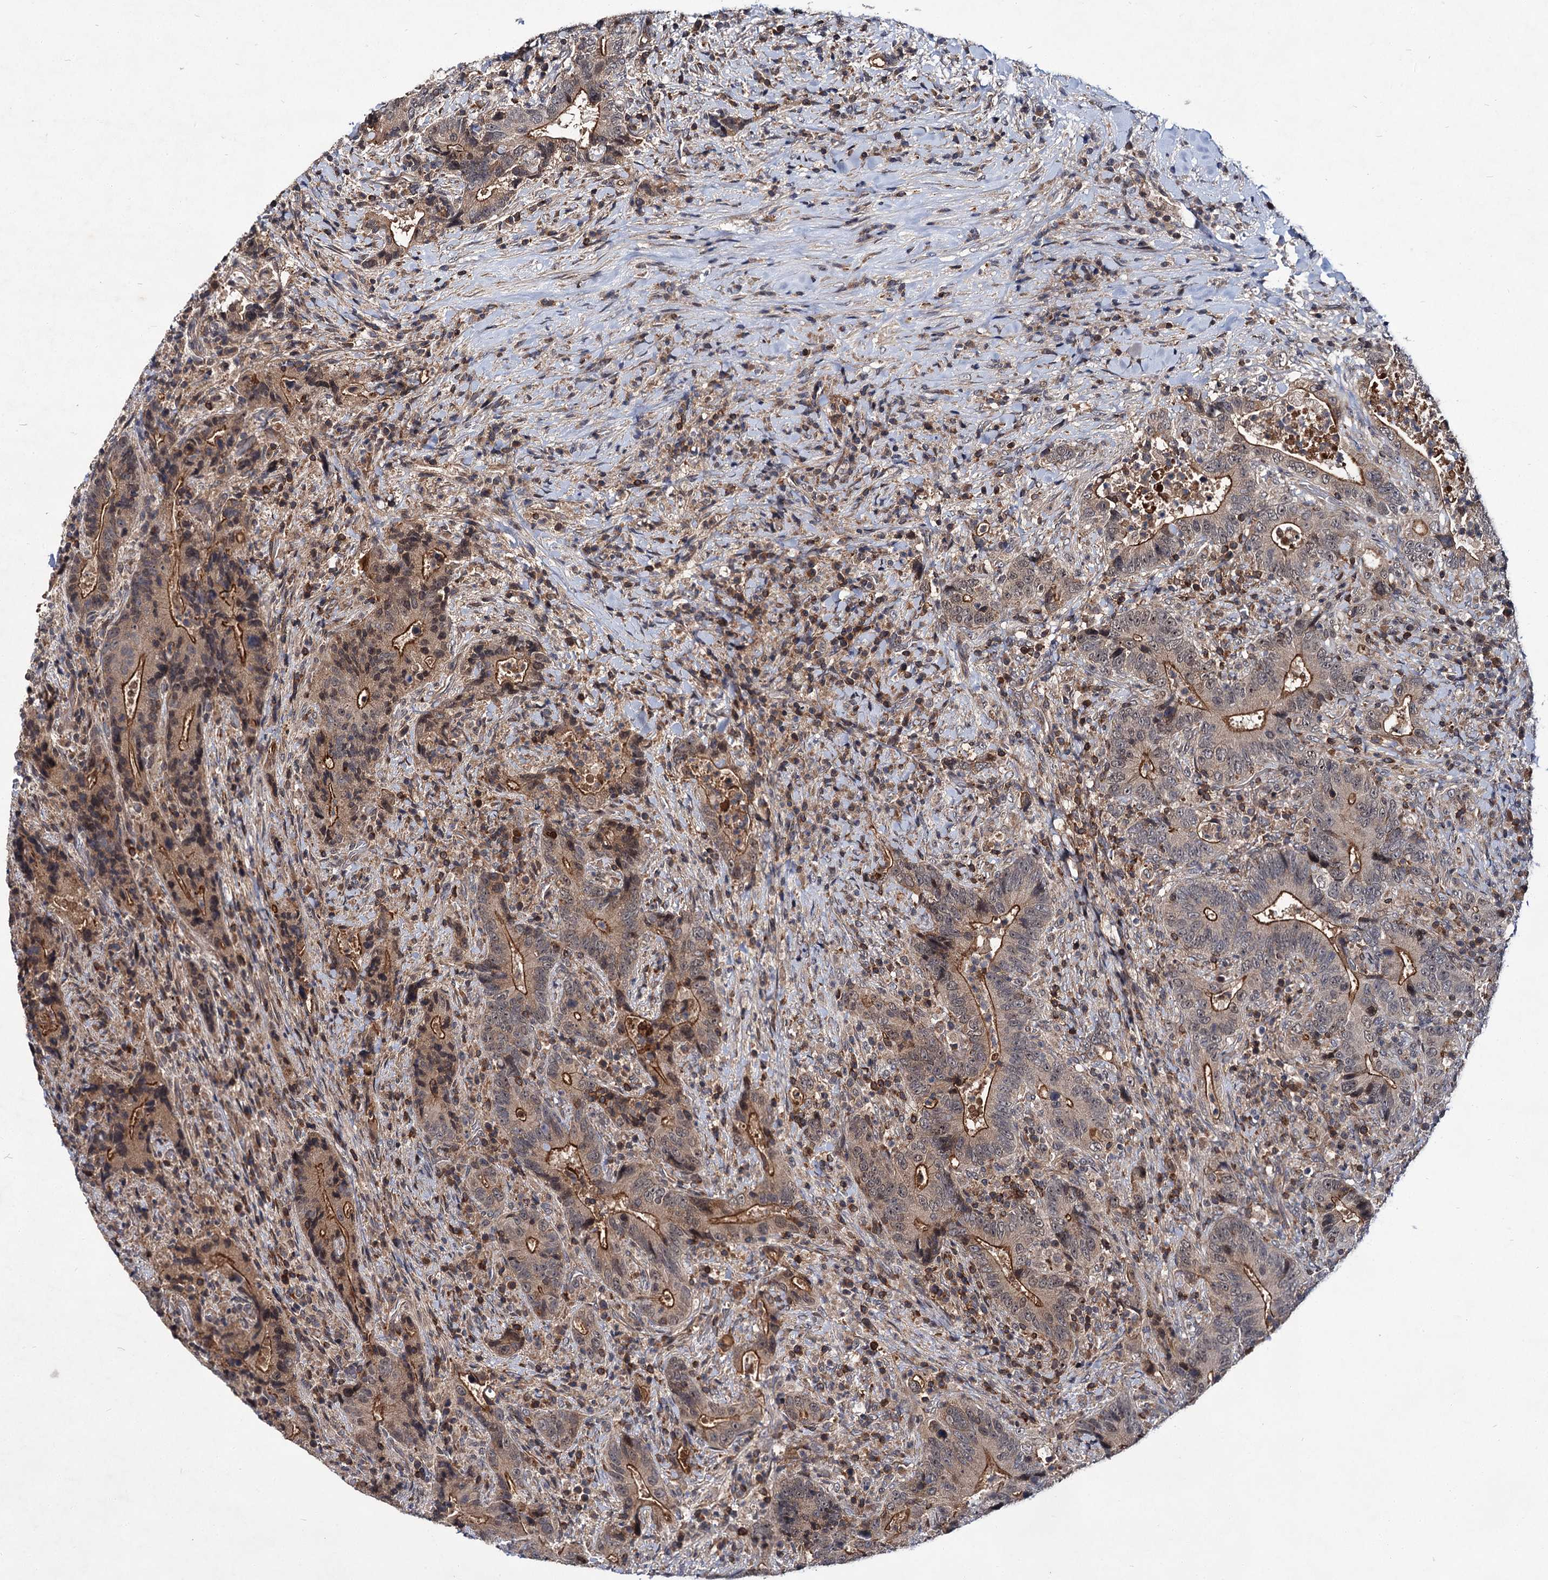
{"staining": {"intensity": "moderate", "quantity": "25%-75%", "location": "cytoplasmic/membranous,nuclear"}, "tissue": "colorectal cancer", "cell_type": "Tumor cells", "image_type": "cancer", "snomed": [{"axis": "morphology", "description": "Adenocarcinoma, NOS"}, {"axis": "topography", "description": "Colon"}], "caption": "Immunohistochemical staining of colorectal cancer (adenocarcinoma) displays moderate cytoplasmic/membranous and nuclear protein positivity in approximately 25%-75% of tumor cells.", "gene": "ABLIM1", "patient": {"sex": "female", "age": 75}}